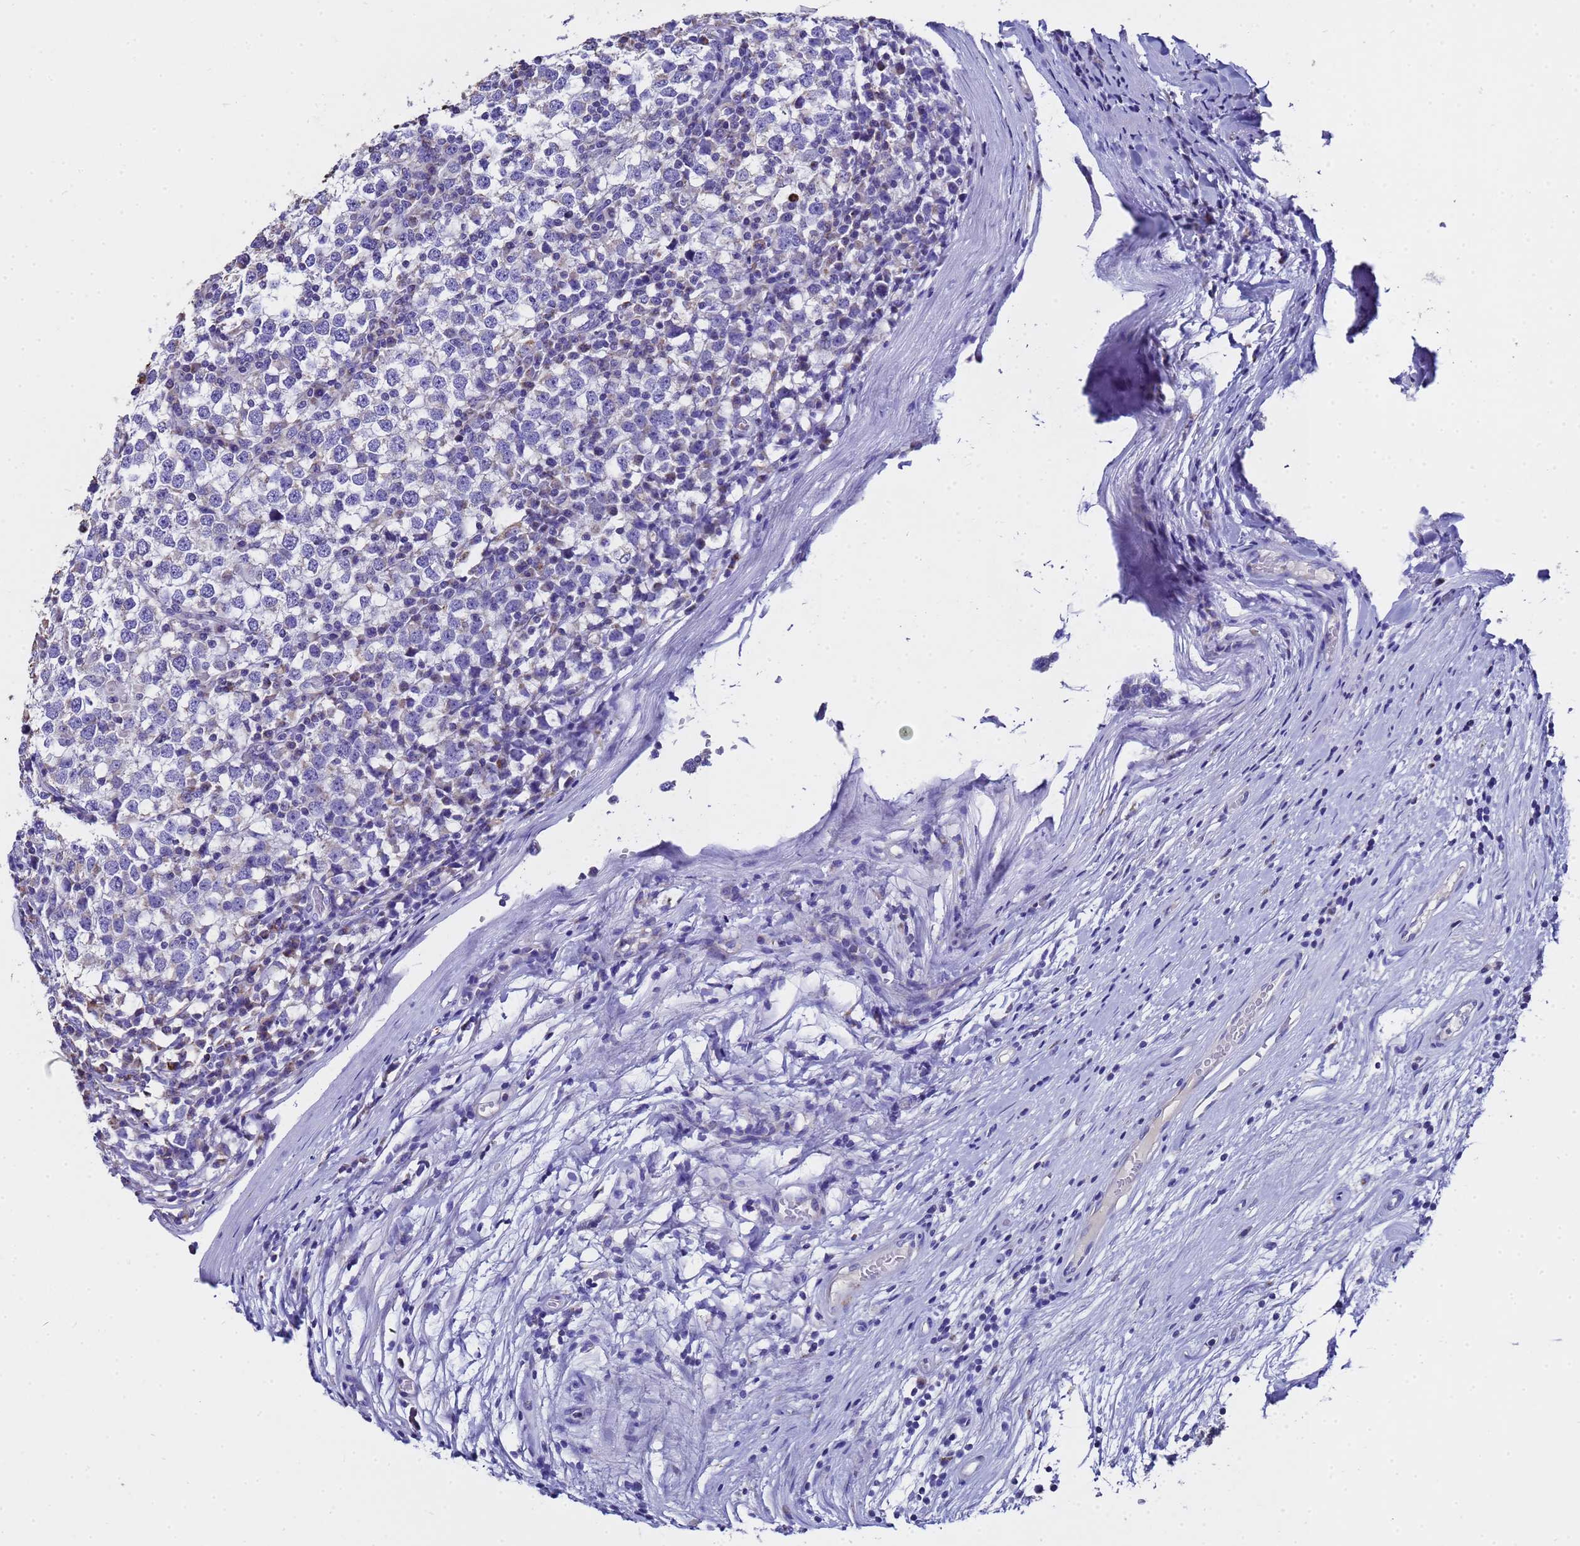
{"staining": {"intensity": "negative", "quantity": "none", "location": "none"}, "tissue": "testis cancer", "cell_type": "Tumor cells", "image_type": "cancer", "snomed": [{"axis": "morphology", "description": "Seminoma, NOS"}, {"axis": "topography", "description": "Testis"}], "caption": "A photomicrograph of human testis seminoma is negative for staining in tumor cells.", "gene": "MRPS12", "patient": {"sex": "male", "age": 65}}